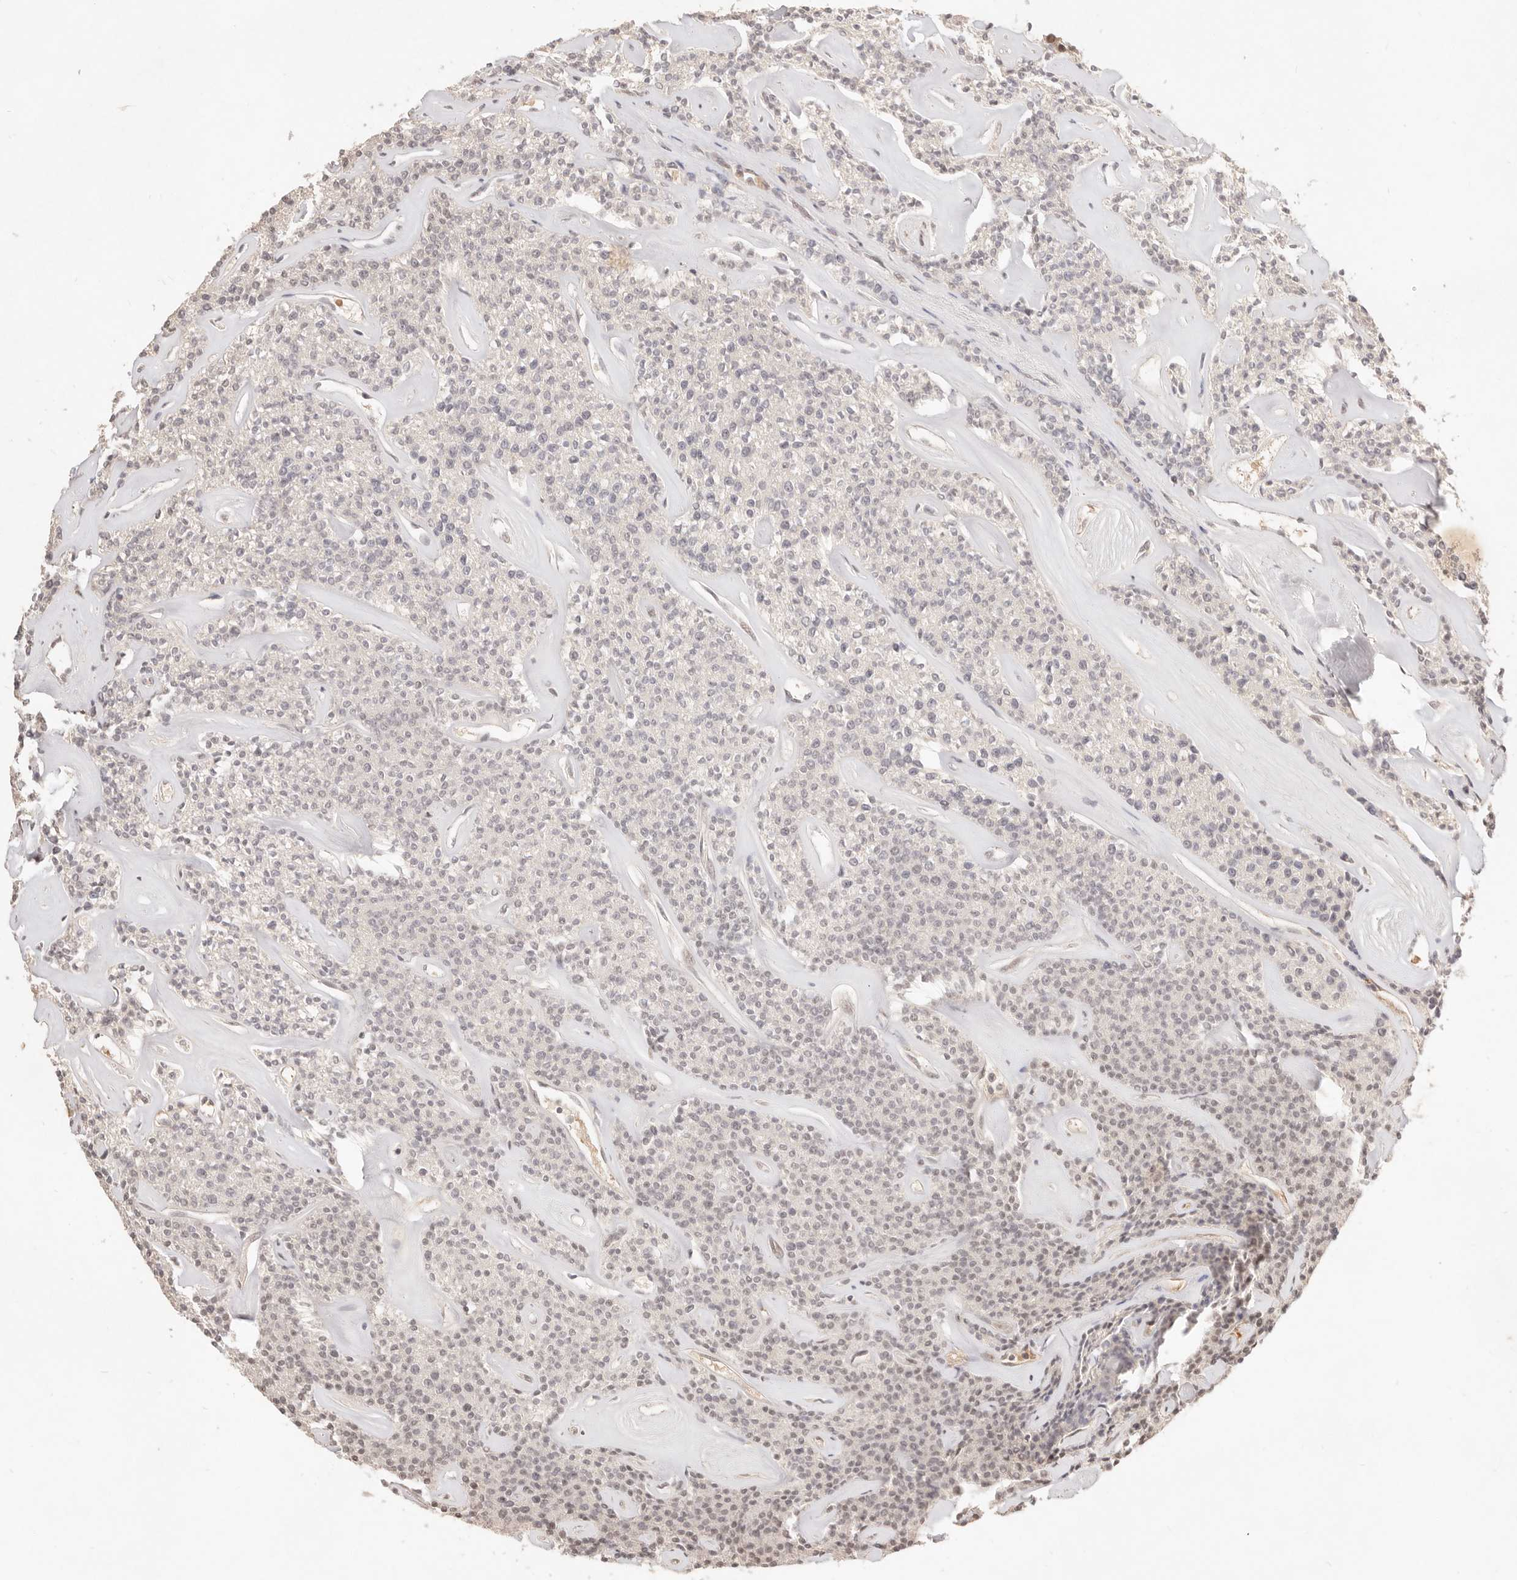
{"staining": {"intensity": "weak", "quantity": "<25%", "location": "cytoplasmic/membranous"}, "tissue": "parathyroid gland", "cell_type": "Glandular cells", "image_type": "normal", "snomed": [{"axis": "morphology", "description": "Normal tissue, NOS"}, {"axis": "topography", "description": "Parathyroid gland"}], "caption": "Protein analysis of normal parathyroid gland demonstrates no significant expression in glandular cells. (Stains: DAB immunohistochemistry (IHC) with hematoxylin counter stain, Microscopy: brightfield microscopy at high magnification).", "gene": "MEP1A", "patient": {"sex": "male", "age": 46}}